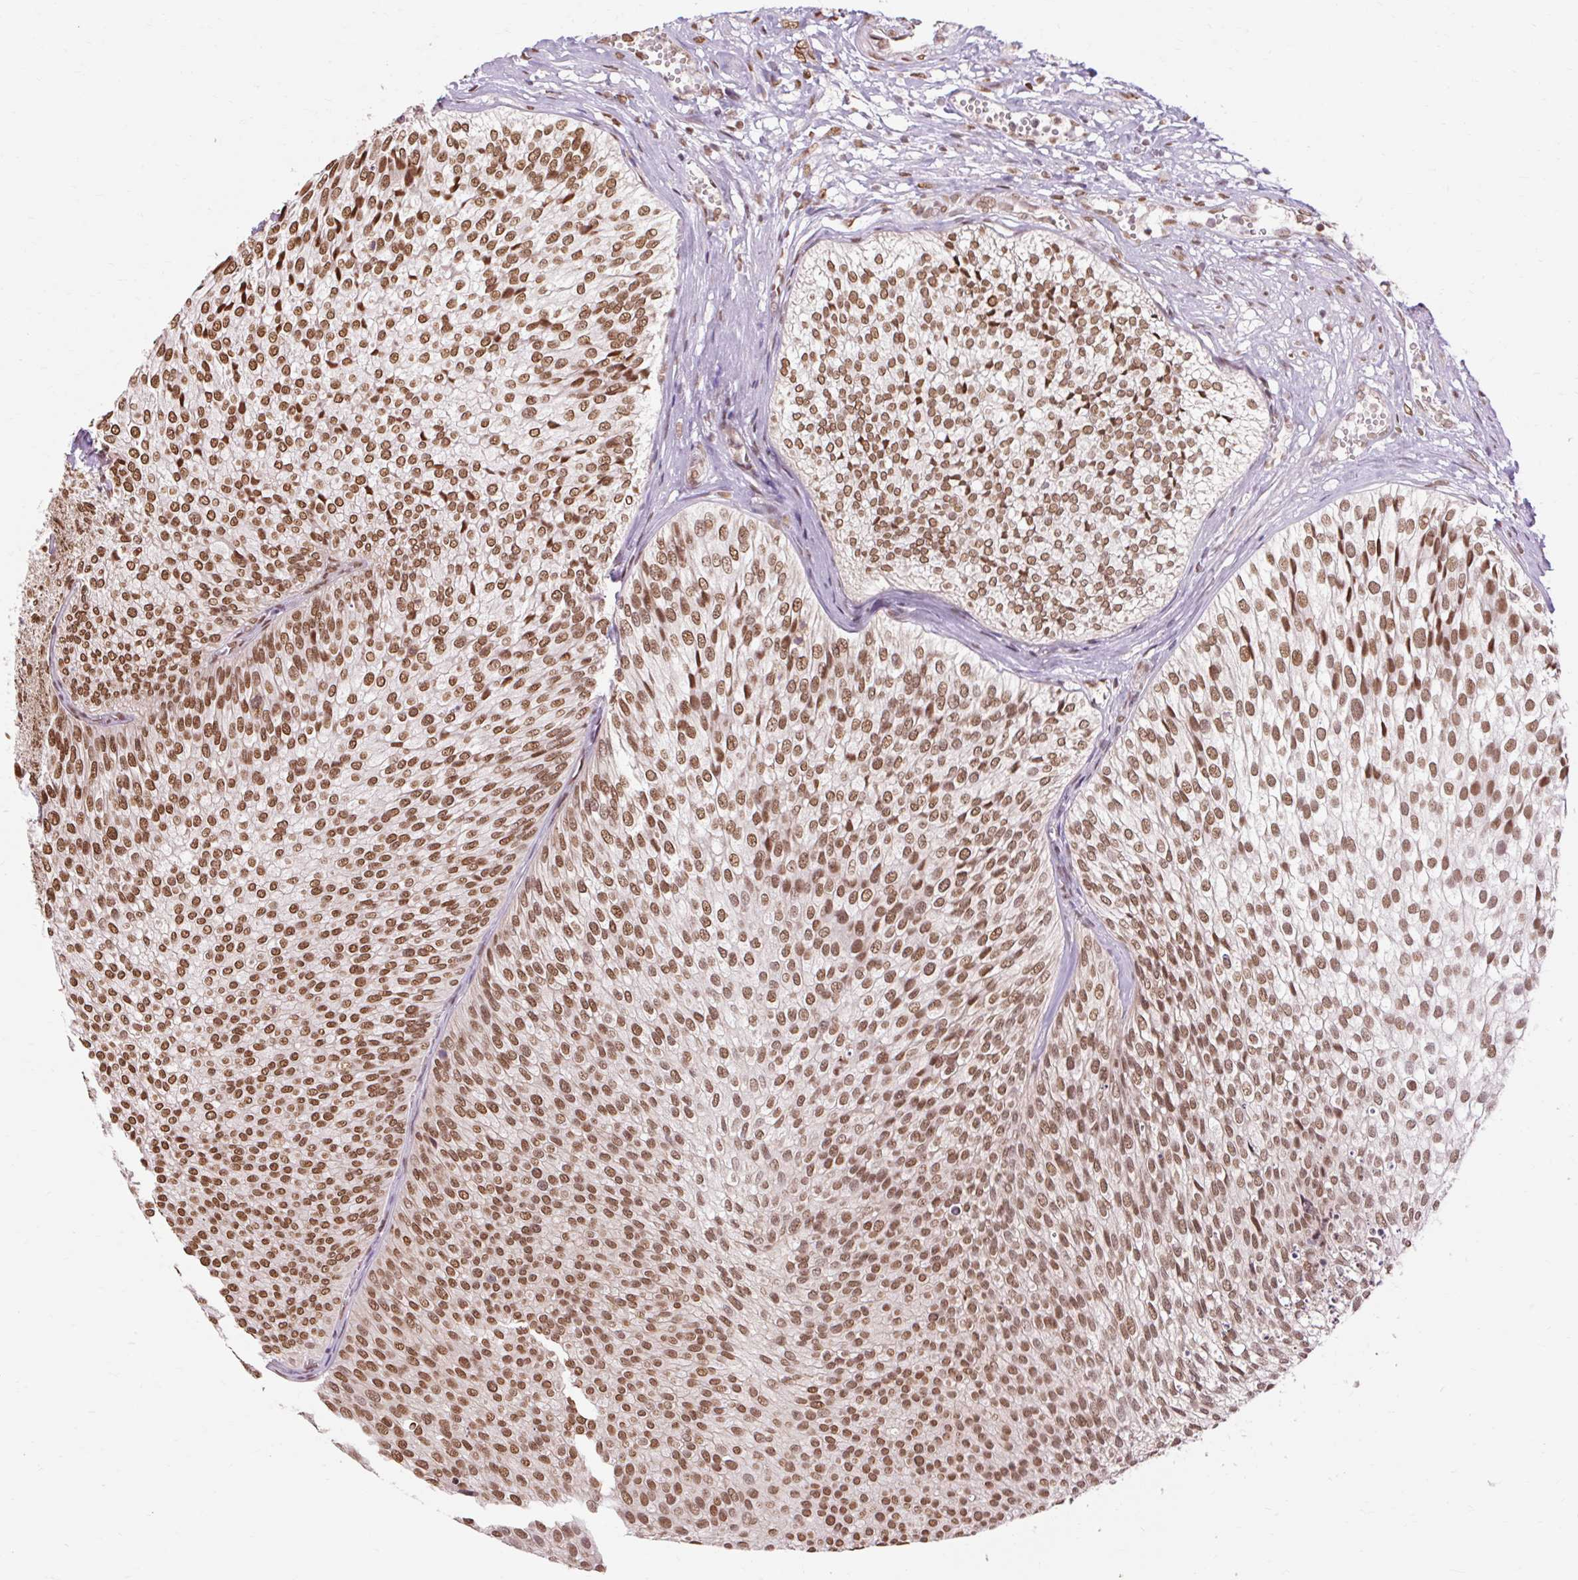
{"staining": {"intensity": "strong", "quantity": ">75%", "location": "nuclear"}, "tissue": "urothelial cancer", "cell_type": "Tumor cells", "image_type": "cancer", "snomed": [{"axis": "morphology", "description": "Urothelial carcinoma, Low grade"}, {"axis": "topography", "description": "Urinary bladder"}], "caption": "Immunohistochemistry (DAB) staining of human urothelial cancer shows strong nuclear protein staining in about >75% of tumor cells.", "gene": "NPIPB12", "patient": {"sex": "male", "age": 91}}